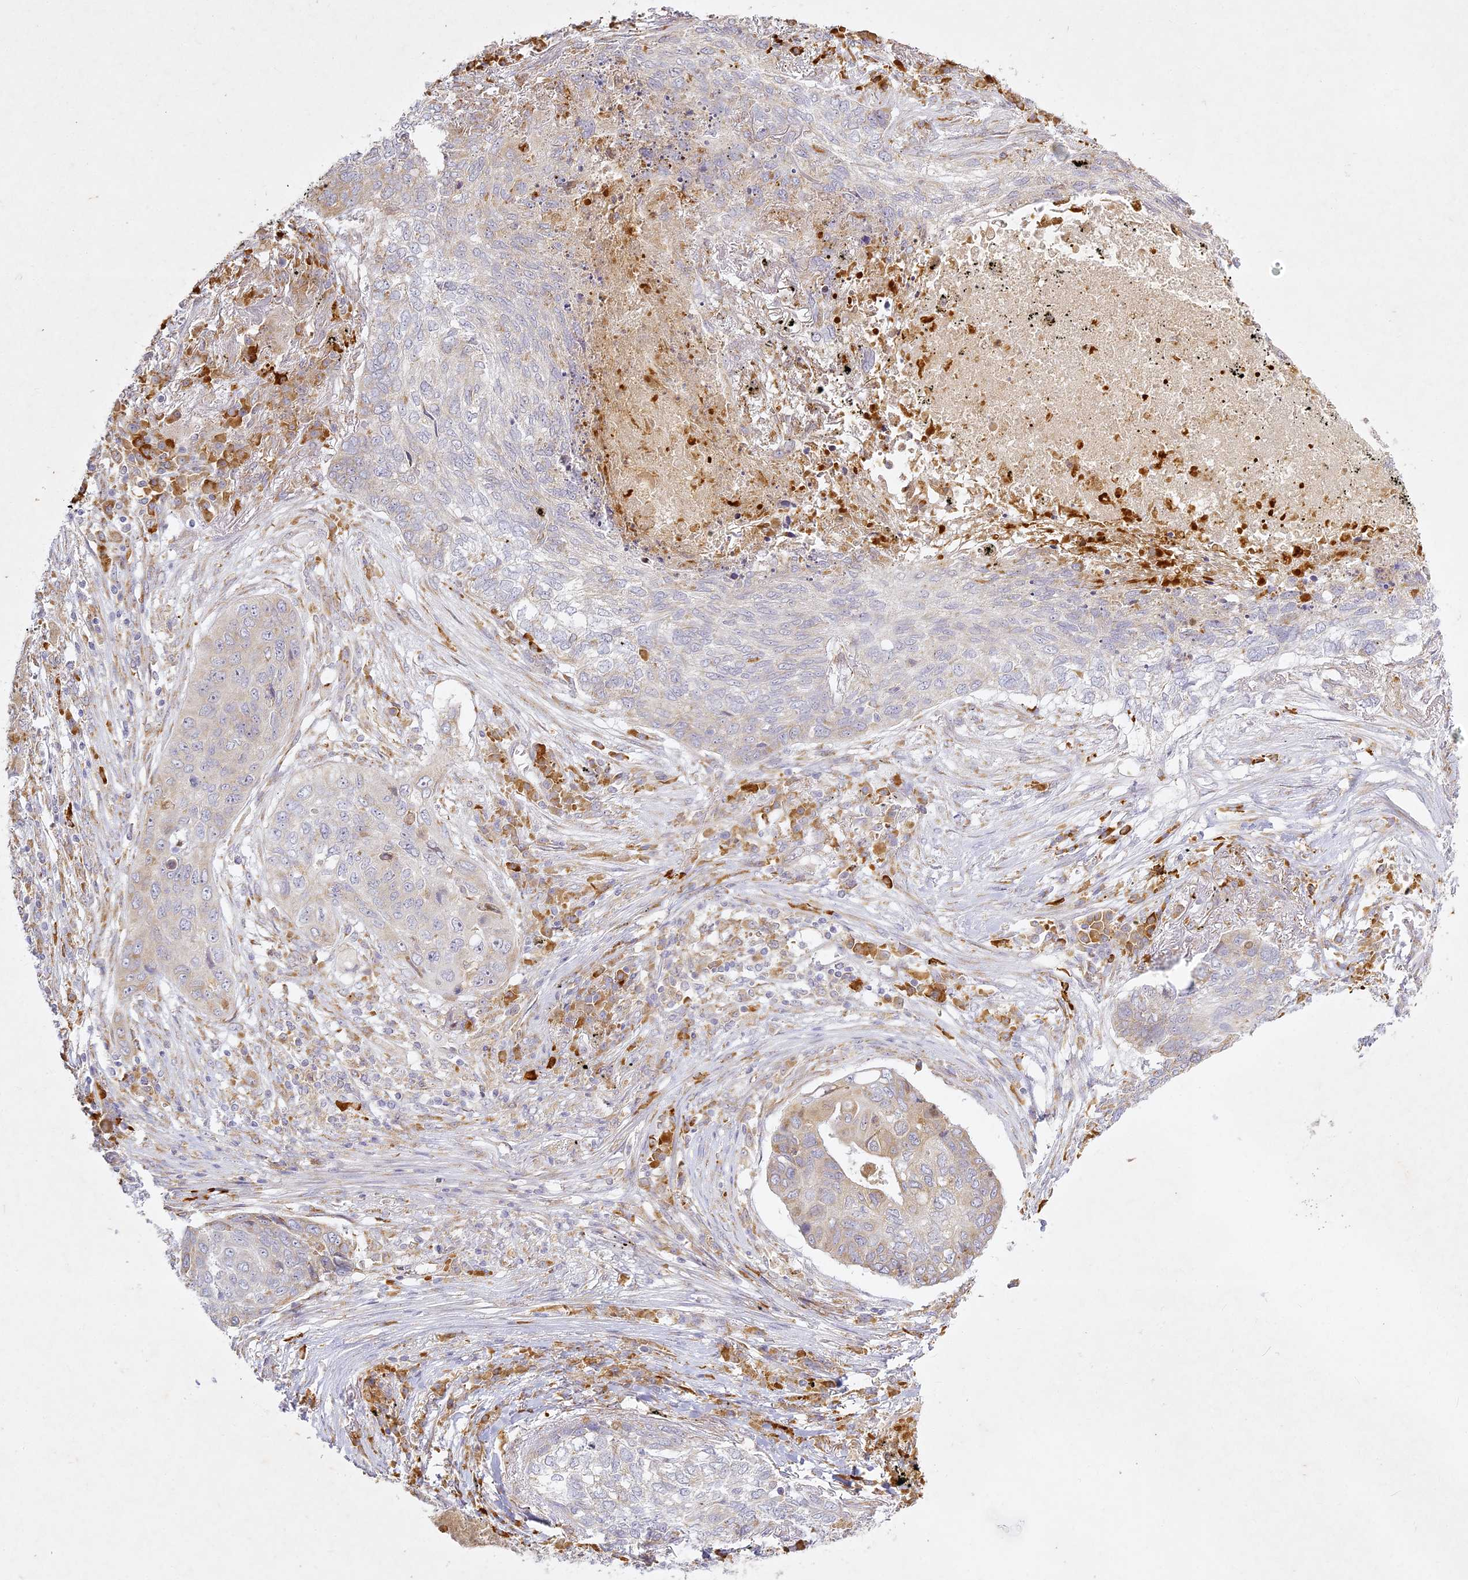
{"staining": {"intensity": "weak", "quantity": "<25%", "location": "cytoplasmic/membranous"}, "tissue": "lung cancer", "cell_type": "Tumor cells", "image_type": "cancer", "snomed": [{"axis": "morphology", "description": "Squamous cell carcinoma, NOS"}, {"axis": "topography", "description": "Lung"}], "caption": "Lung cancer (squamous cell carcinoma) was stained to show a protein in brown. There is no significant expression in tumor cells.", "gene": "SLC30A5", "patient": {"sex": "female", "age": 63}}